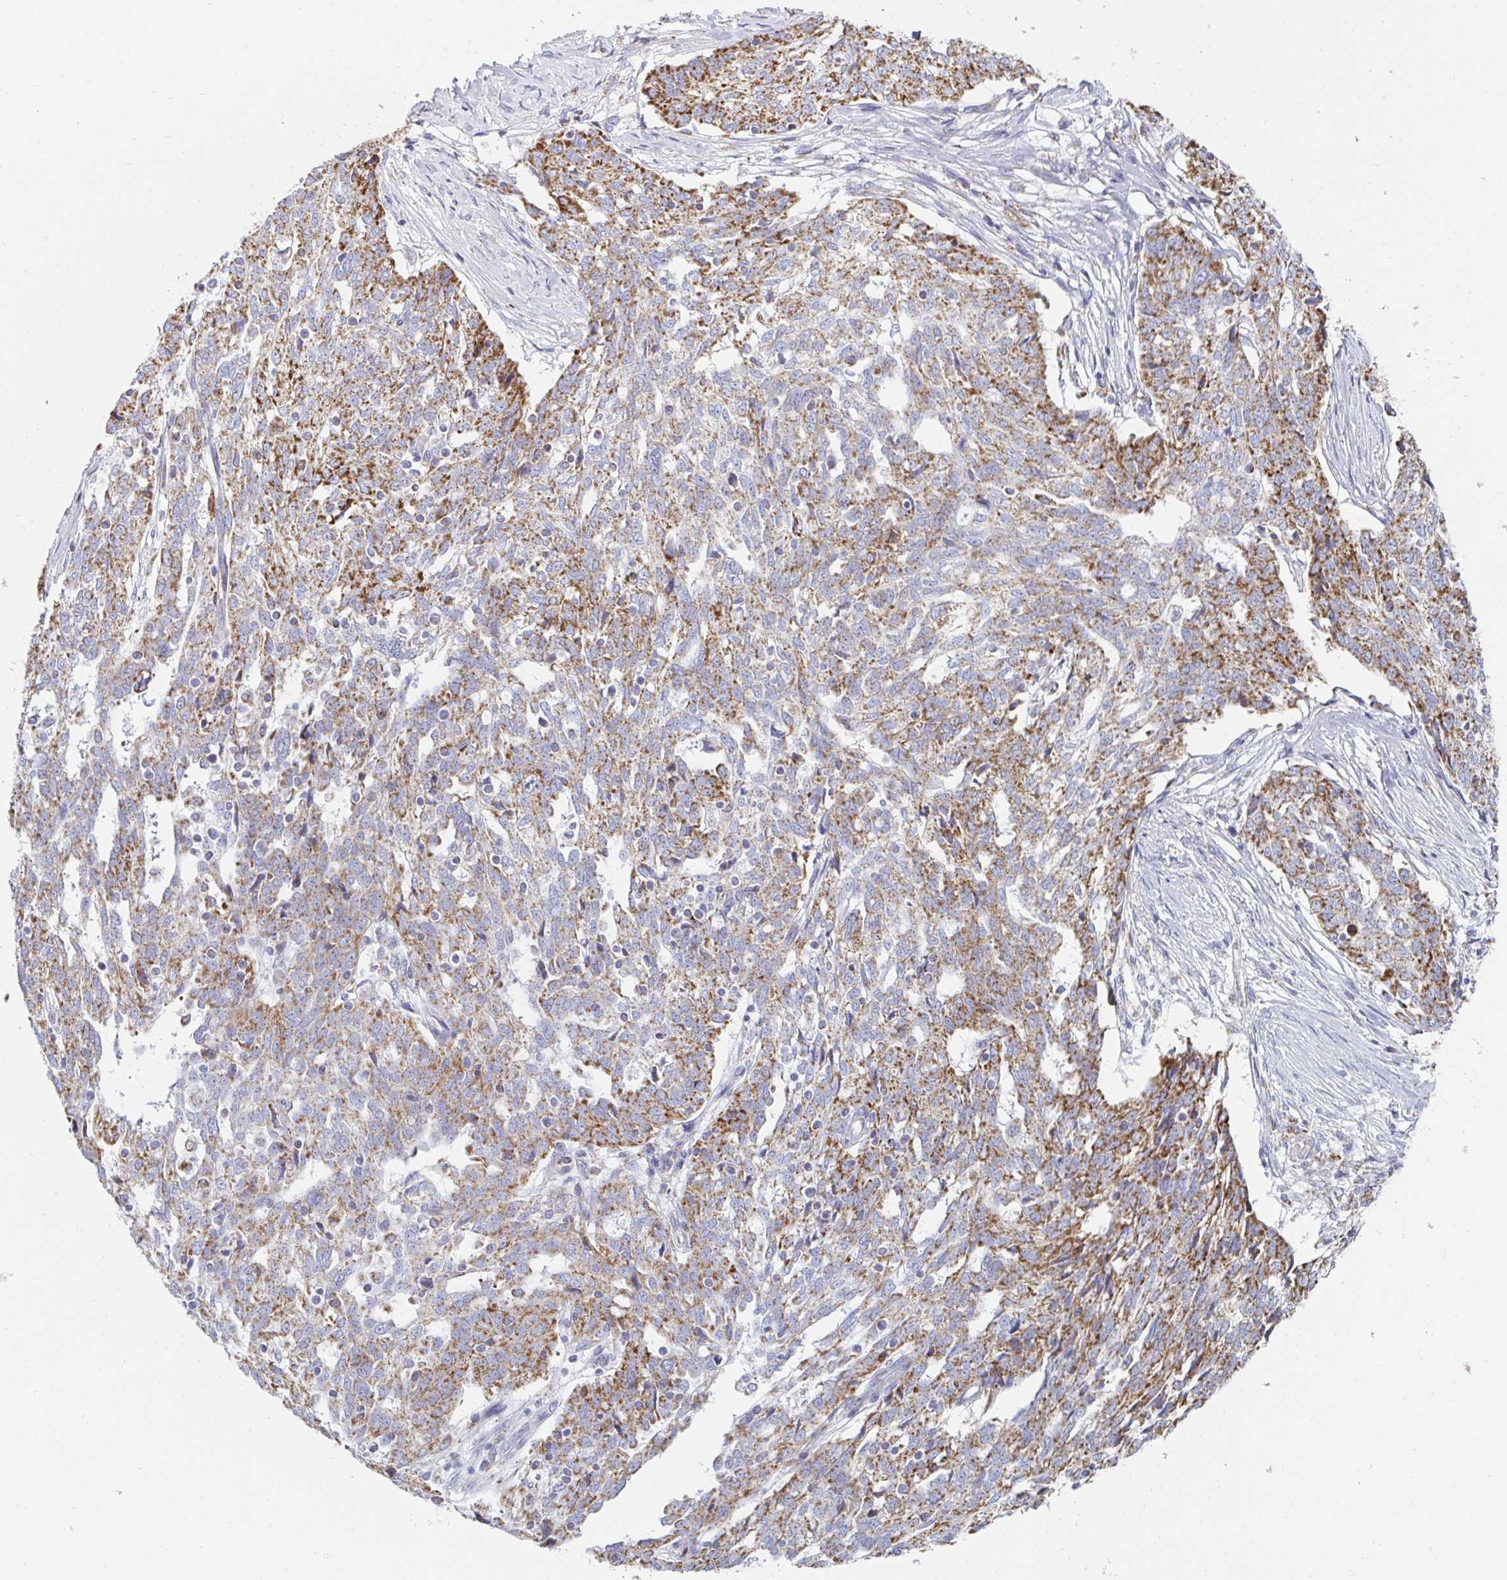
{"staining": {"intensity": "moderate", "quantity": ">75%", "location": "cytoplasmic/membranous"}, "tissue": "ovarian cancer", "cell_type": "Tumor cells", "image_type": "cancer", "snomed": [{"axis": "morphology", "description": "Cystadenocarcinoma, serous, NOS"}, {"axis": "topography", "description": "Ovary"}], "caption": "Serous cystadenocarcinoma (ovarian) stained with a brown dye exhibits moderate cytoplasmic/membranous positive expression in about >75% of tumor cells.", "gene": "AIFM1", "patient": {"sex": "female", "age": 67}}